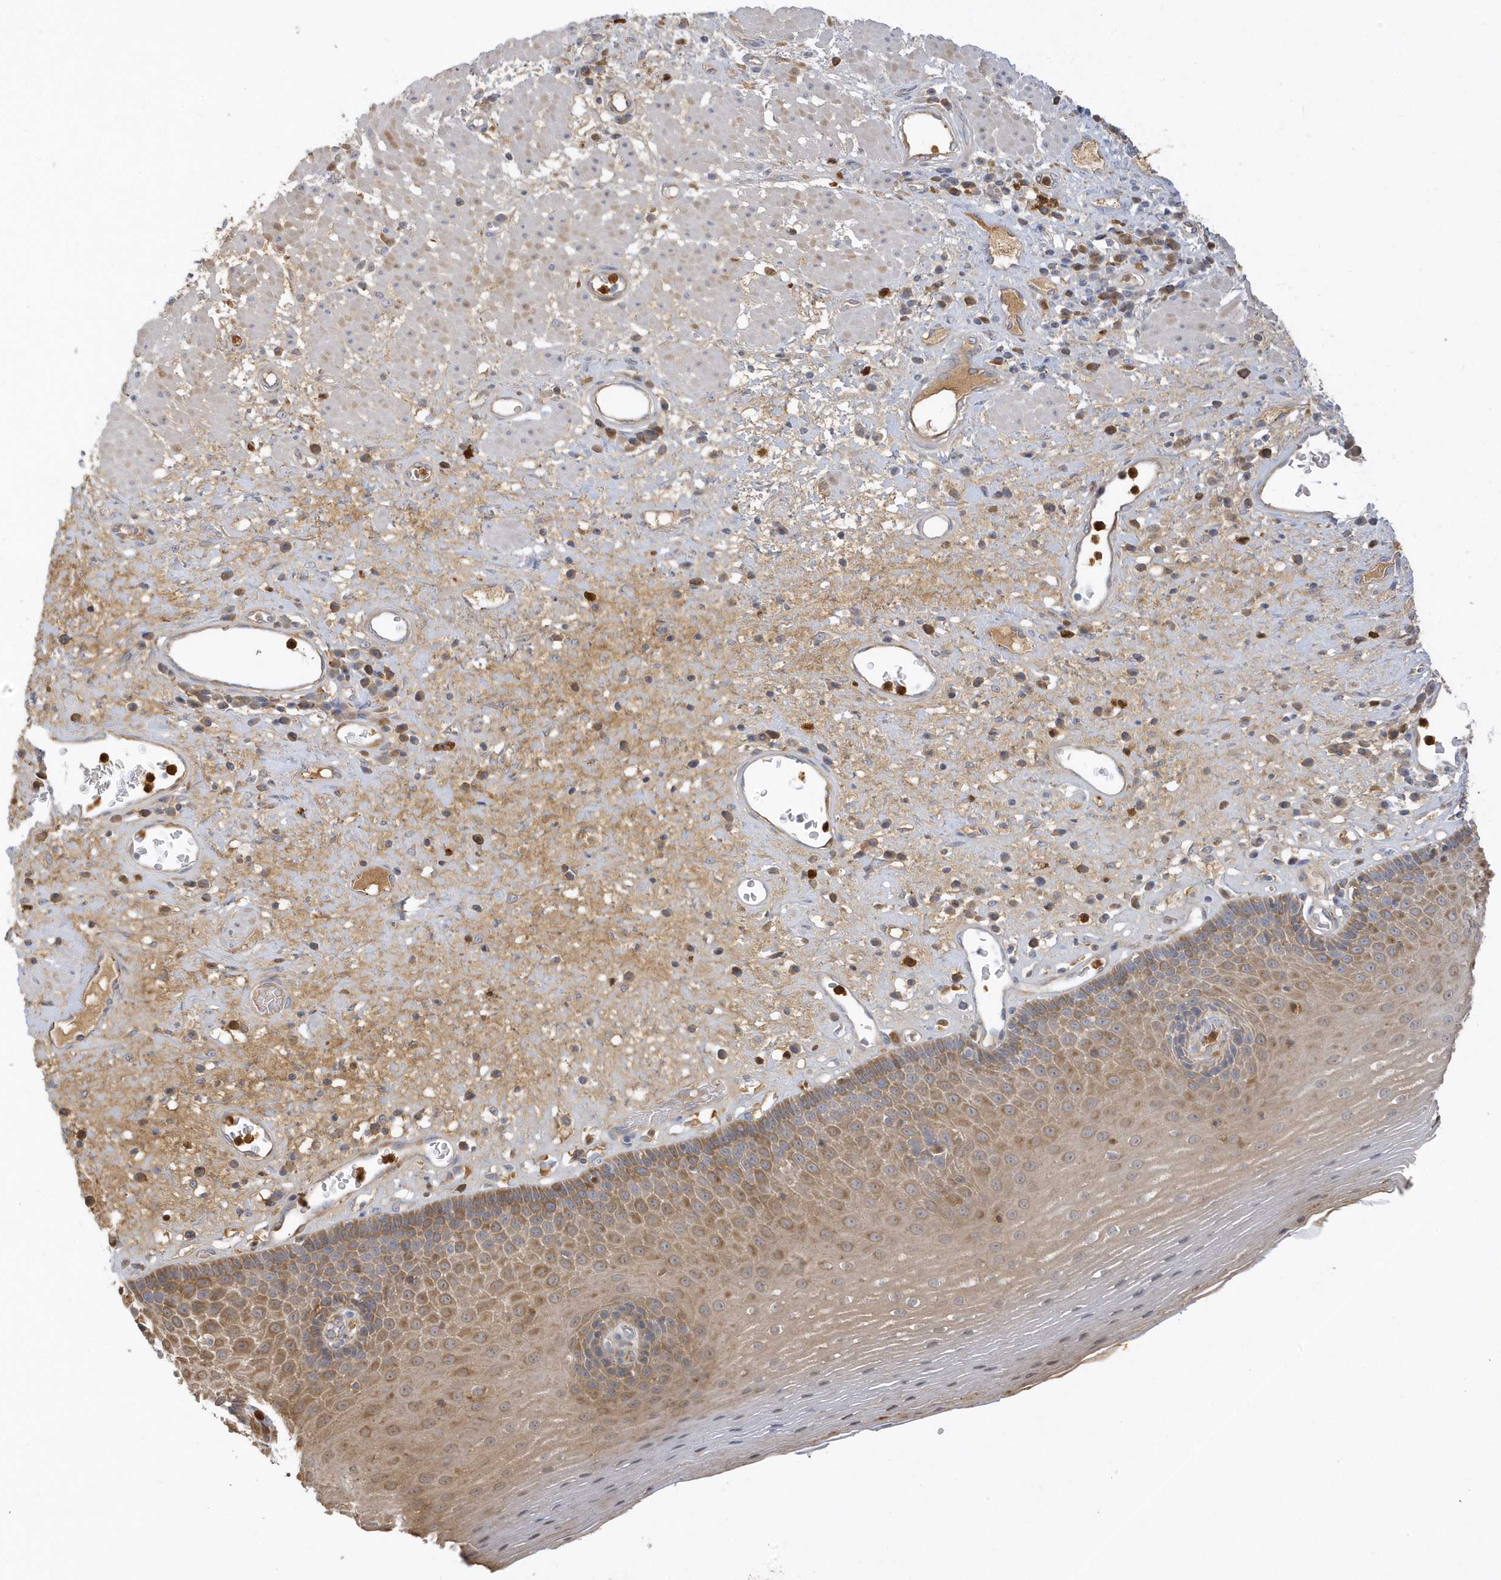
{"staining": {"intensity": "moderate", "quantity": "25%-75%", "location": "cytoplasmic/membranous"}, "tissue": "esophagus", "cell_type": "Squamous epithelial cells", "image_type": "normal", "snomed": [{"axis": "morphology", "description": "Normal tissue, NOS"}, {"axis": "morphology", "description": "Adenocarcinoma, NOS"}, {"axis": "topography", "description": "Esophagus"}], "caption": "The micrograph exhibits a brown stain indicating the presence of a protein in the cytoplasmic/membranous of squamous epithelial cells in esophagus.", "gene": "DPP9", "patient": {"sex": "male", "age": 62}}